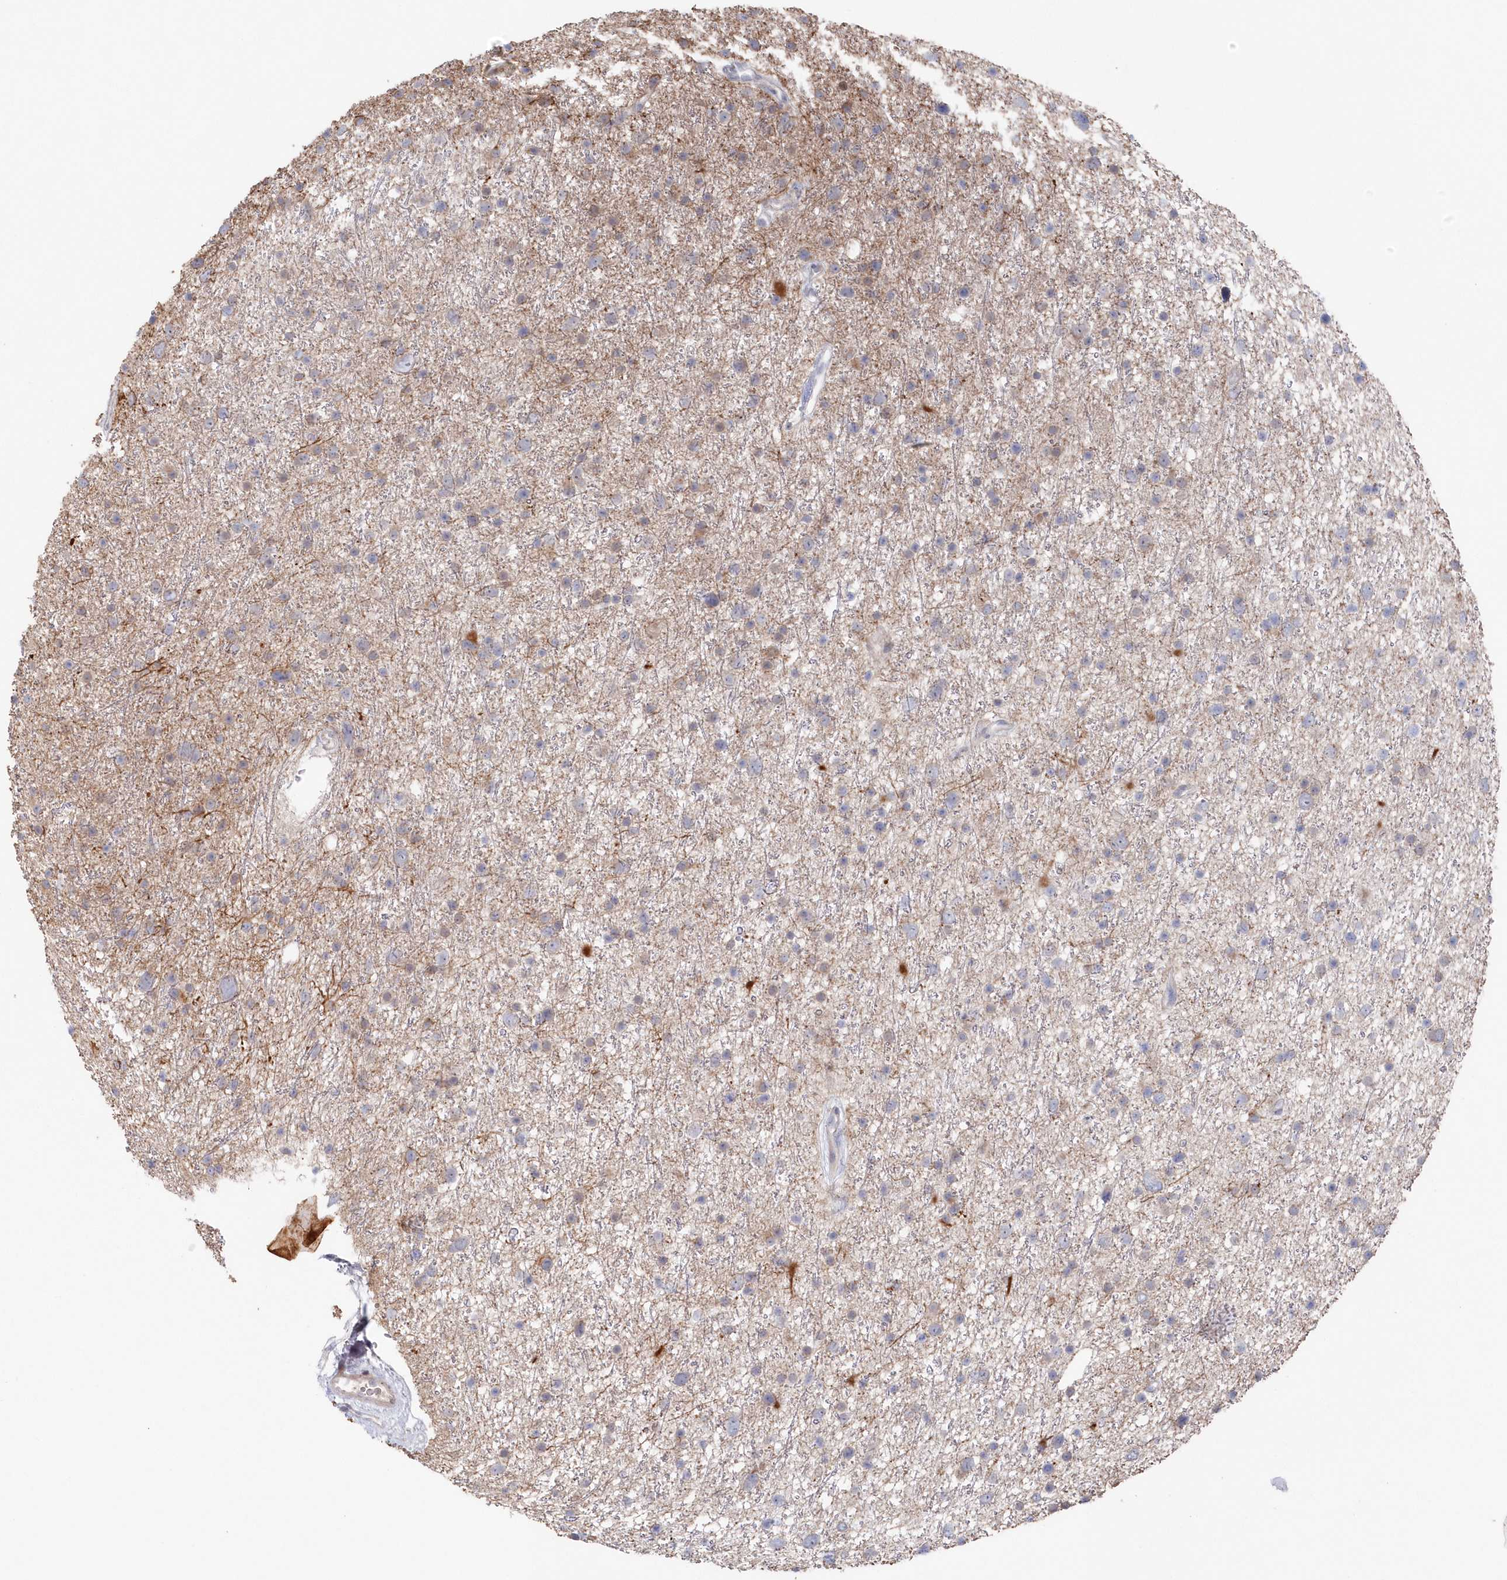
{"staining": {"intensity": "negative", "quantity": "none", "location": "none"}, "tissue": "glioma", "cell_type": "Tumor cells", "image_type": "cancer", "snomed": [{"axis": "morphology", "description": "Glioma, malignant, Low grade"}, {"axis": "topography", "description": "Cerebral cortex"}], "caption": "Image shows no protein expression in tumor cells of glioma tissue.", "gene": "KIAA1586", "patient": {"sex": "female", "age": 39}}